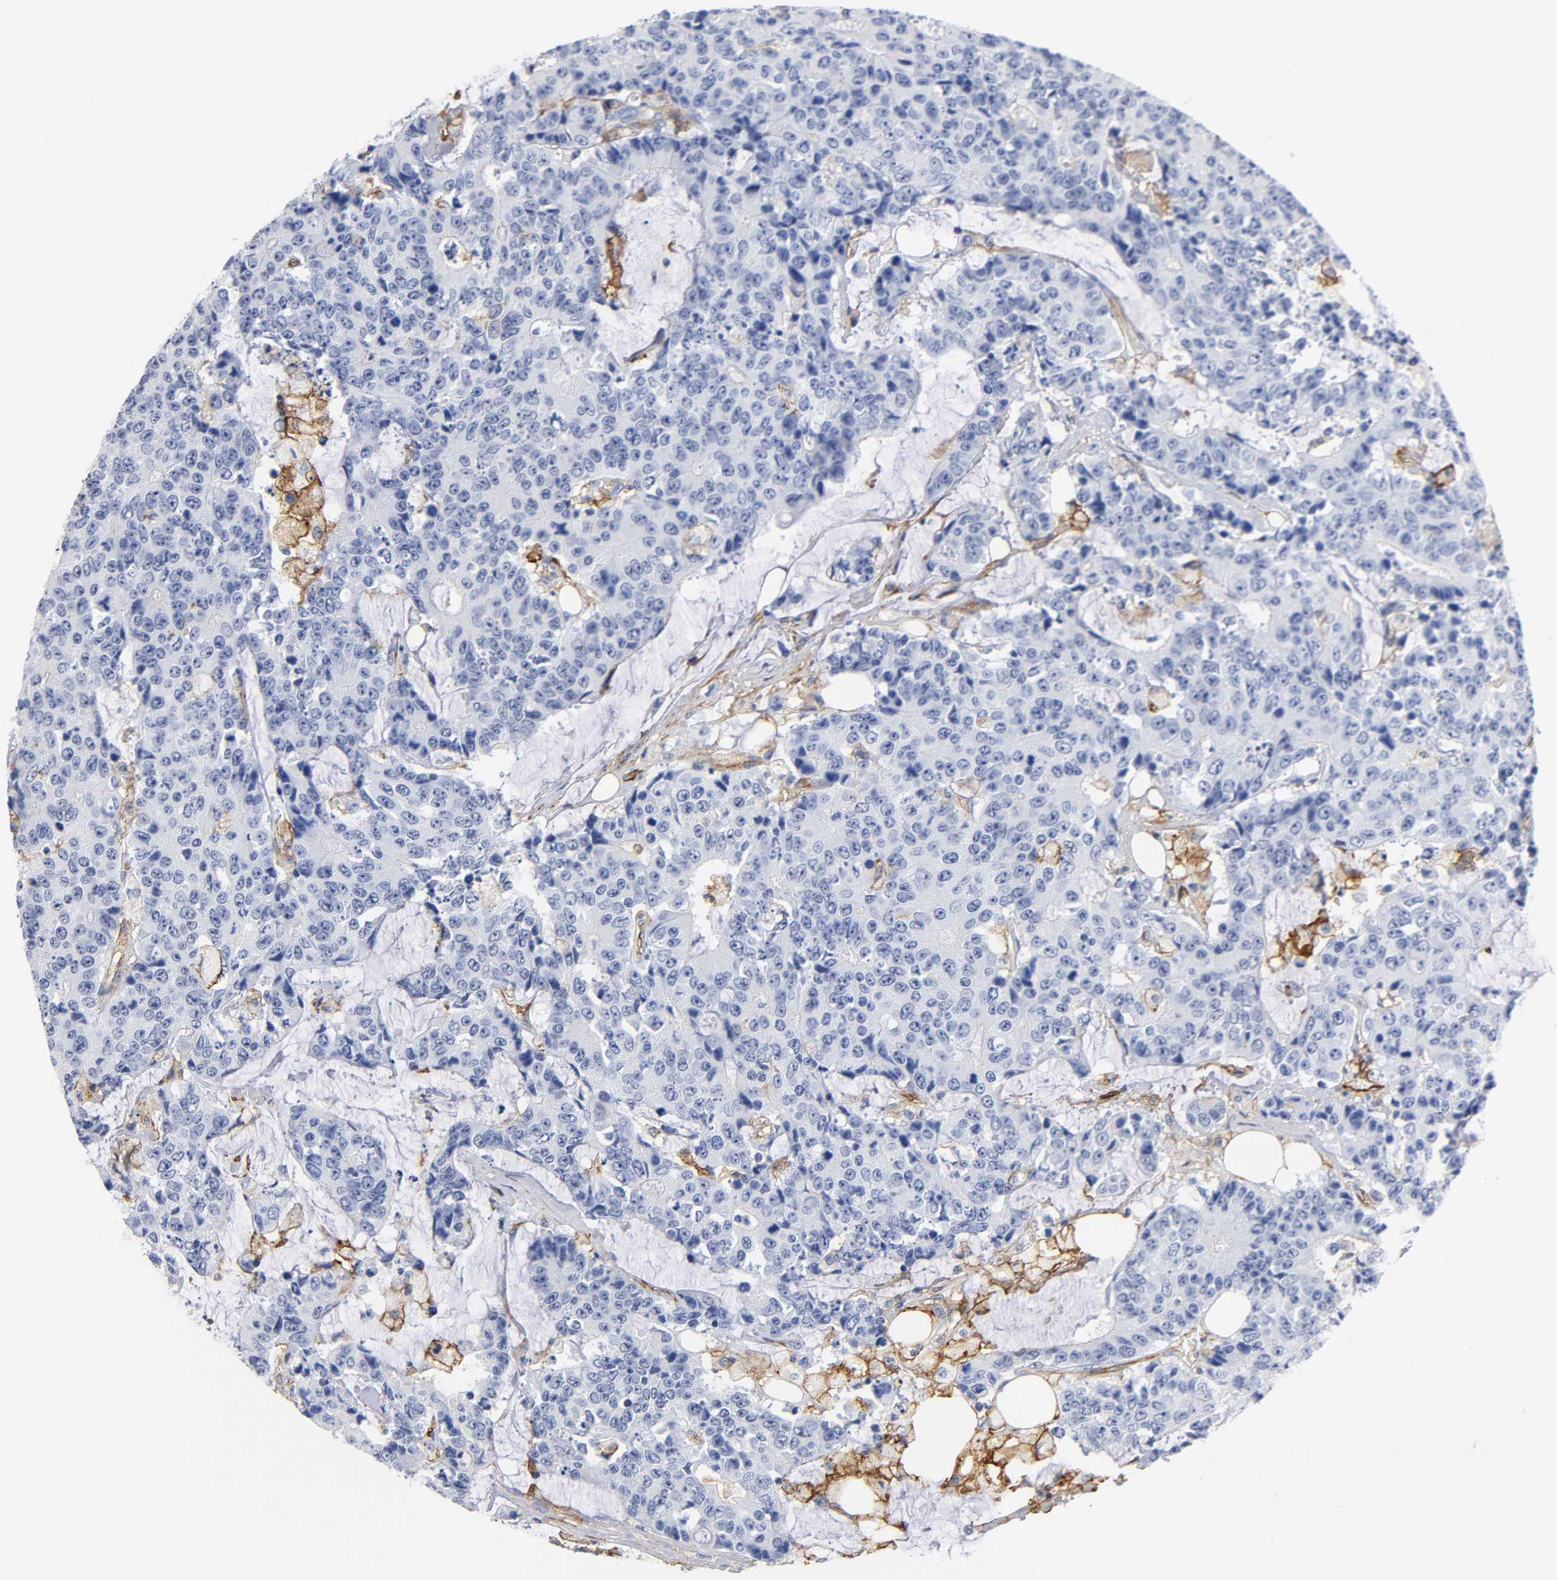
{"staining": {"intensity": "negative", "quantity": "none", "location": "none"}, "tissue": "colorectal cancer", "cell_type": "Tumor cells", "image_type": "cancer", "snomed": [{"axis": "morphology", "description": "Adenocarcinoma, NOS"}, {"axis": "topography", "description": "Colon"}], "caption": "Immunohistochemistry (IHC) image of human colorectal cancer (adenocarcinoma) stained for a protein (brown), which shows no positivity in tumor cells. (Stains: DAB IHC with hematoxylin counter stain, Microscopy: brightfield microscopy at high magnification).", "gene": "ICAM1", "patient": {"sex": "female", "age": 86}}